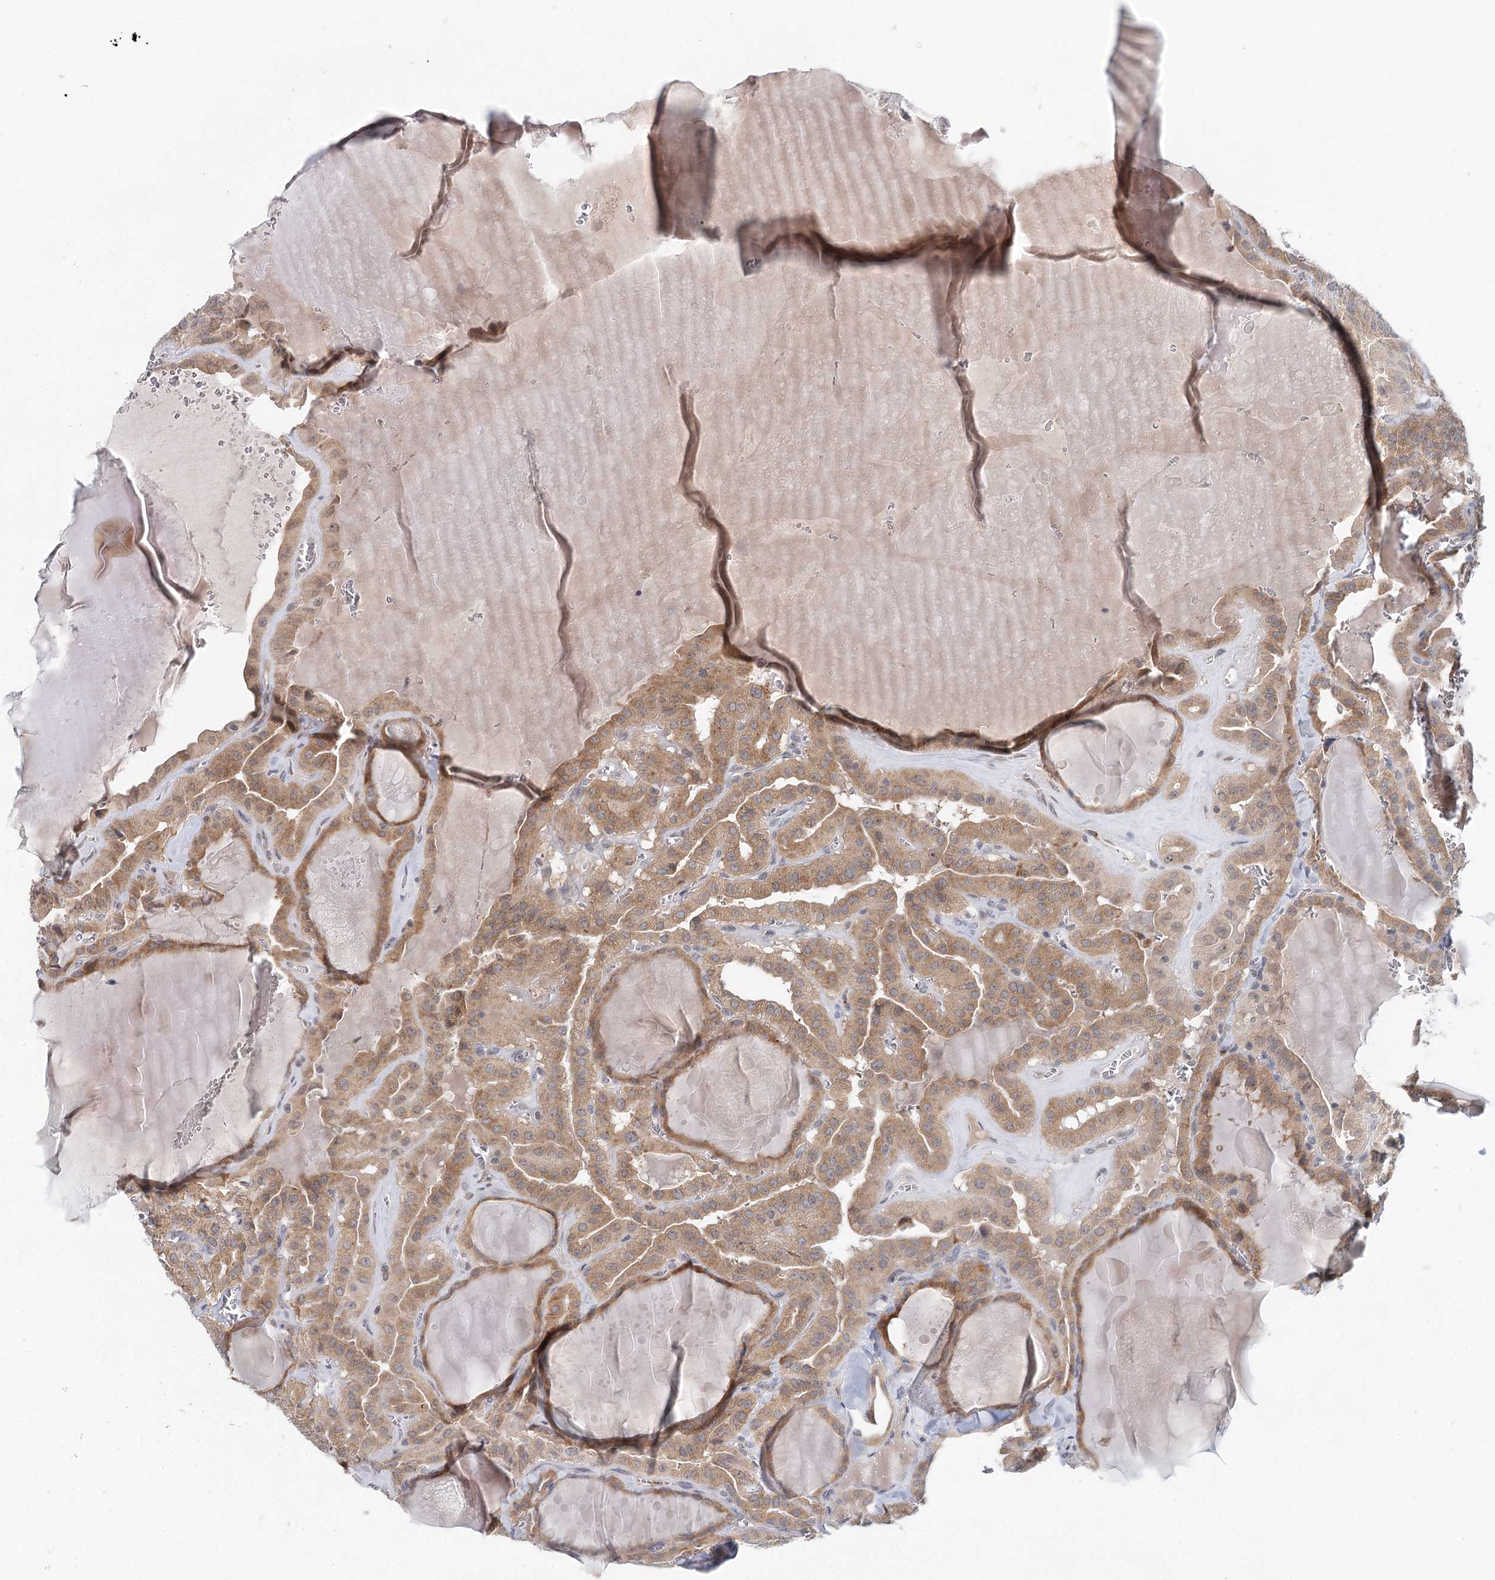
{"staining": {"intensity": "moderate", "quantity": ">75%", "location": "cytoplasmic/membranous"}, "tissue": "thyroid cancer", "cell_type": "Tumor cells", "image_type": "cancer", "snomed": [{"axis": "morphology", "description": "Papillary adenocarcinoma, NOS"}, {"axis": "topography", "description": "Thyroid gland"}], "caption": "The immunohistochemical stain shows moderate cytoplasmic/membranous expression in tumor cells of thyroid cancer tissue.", "gene": "BLTP1", "patient": {"sex": "male", "age": 52}}